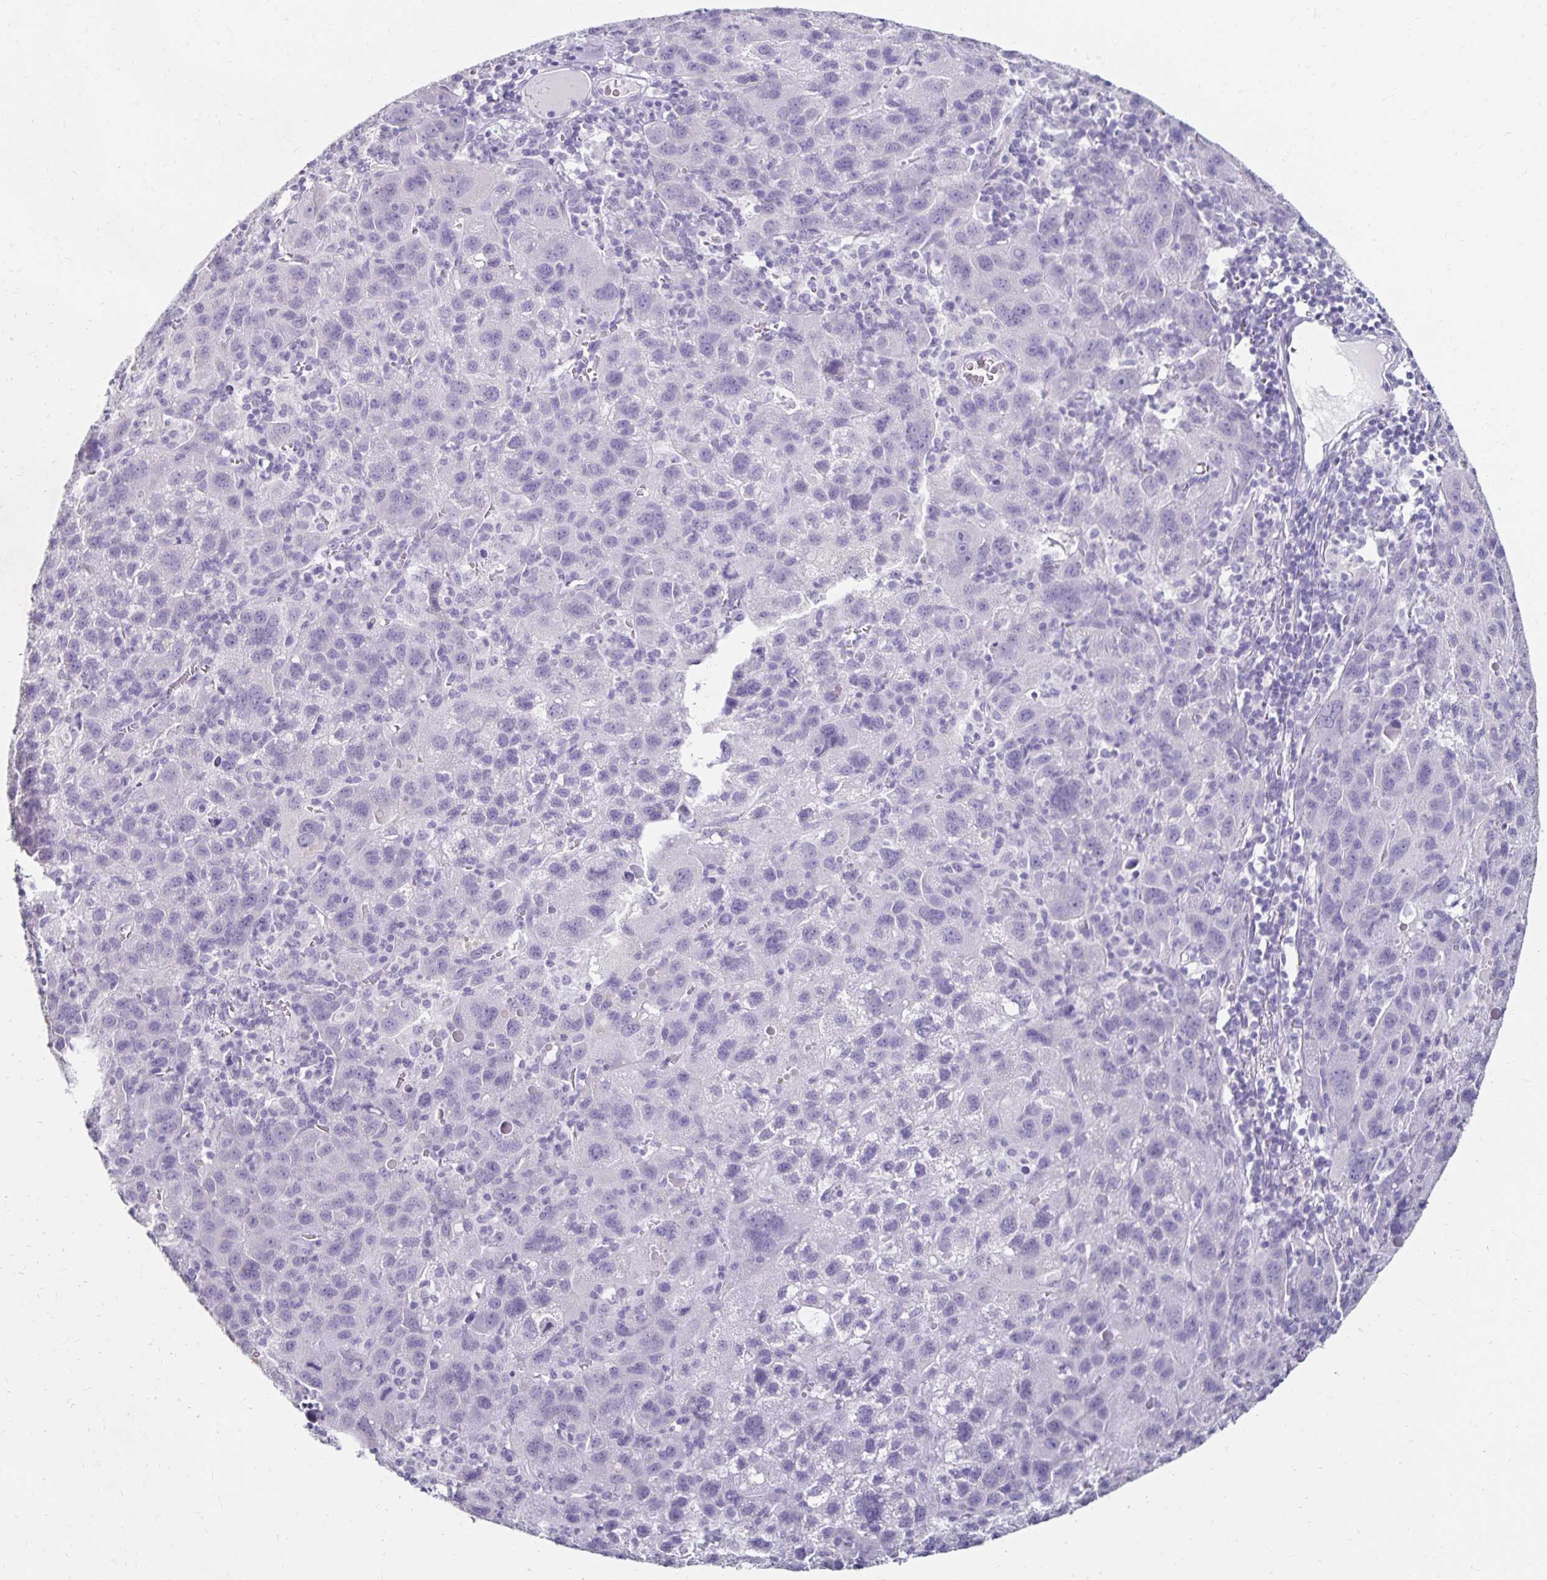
{"staining": {"intensity": "negative", "quantity": "none", "location": "none"}, "tissue": "liver cancer", "cell_type": "Tumor cells", "image_type": "cancer", "snomed": [{"axis": "morphology", "description": "Carcinoma, Hepatocellular, NOS"}, {"axis": "topography", "description": "Liver"}], "caption": "Hepatocellular carcinoma (liver) was stained to show a protein in brown. There is no significant staining in tumor cells. (Stains: DAB immunohistochemistry with hematoxylin counter stain, Microscopy: brightfield microscopy at high magnification).", "gene": "TOMM34", "patient": {"sex": "female", "age": 77}}